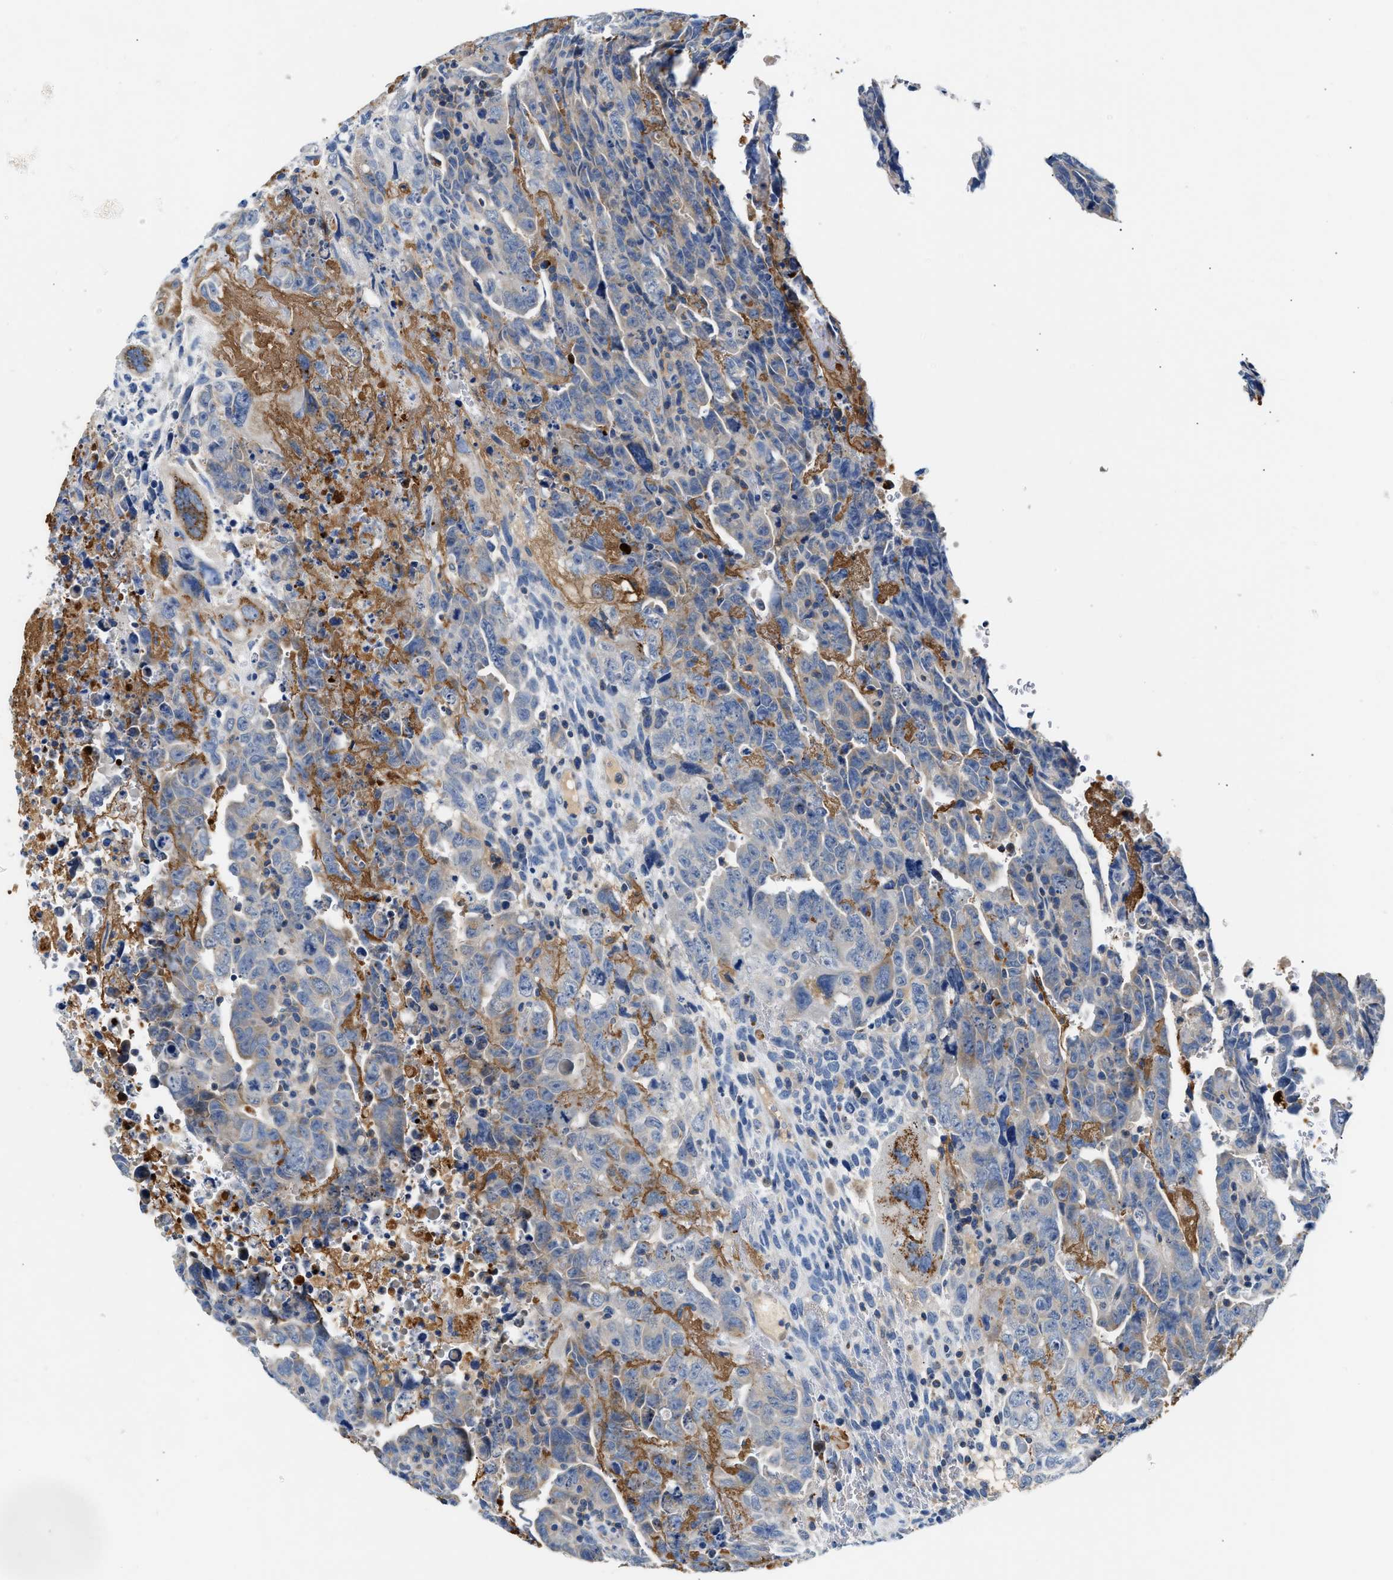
{"staining": {"intensity": "negative", "quantity": "none", "location": "none"}, "tissue": "testis cancer", "cell_type": "Tumor cells", "image_type": "cancer", "snomed": [{"axis": "morphology", "description": "Carcinoma, Embryonal, NOS"}, {"axis": "topography", "description": "Testis"}], "caption": "Tumor cells are negative for protein expression in human testis embryonal carcinoma.", "gene": "TUT7", "patient": {"sex": "male", "age": 28}}